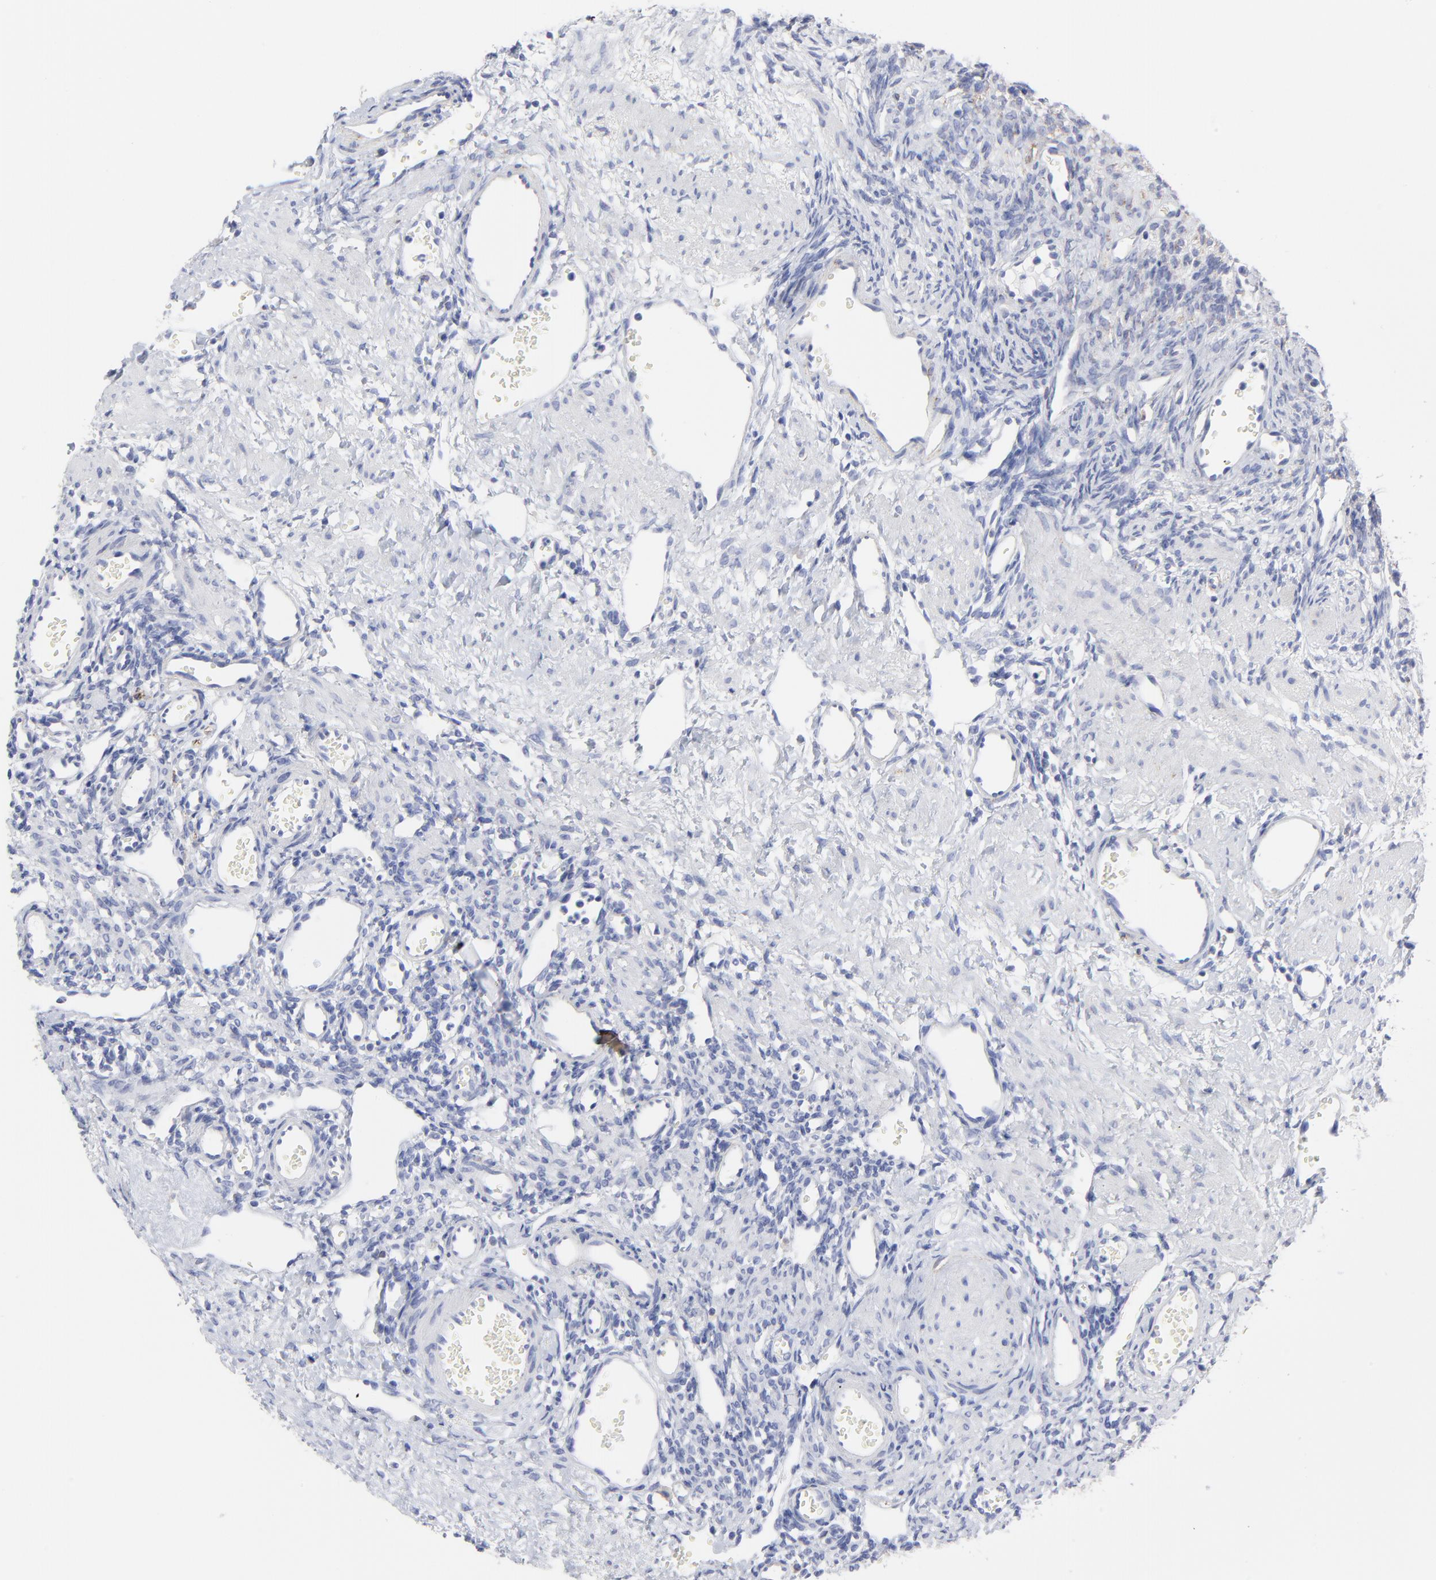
{"staining": {"intensity": "weak", "quantity": ">75%", "location": "cytoplasmic/membranous"}, "tissue": "ovary", "cell_type": "Follicle cells", "image_type": "normal", "snomed": [{"axis": "morphology", "description": "Normal tissue, NOS"}, {"axis": "topography", "description": "Ovary"}], "caption": "Immunohistochemistry of benign ovary shows low levels of weak cytoplasmic/membranous expression in about >75% of follicle cells.", "gene": "CNTN3", "patient": {"sex": "female", "age": 33}}